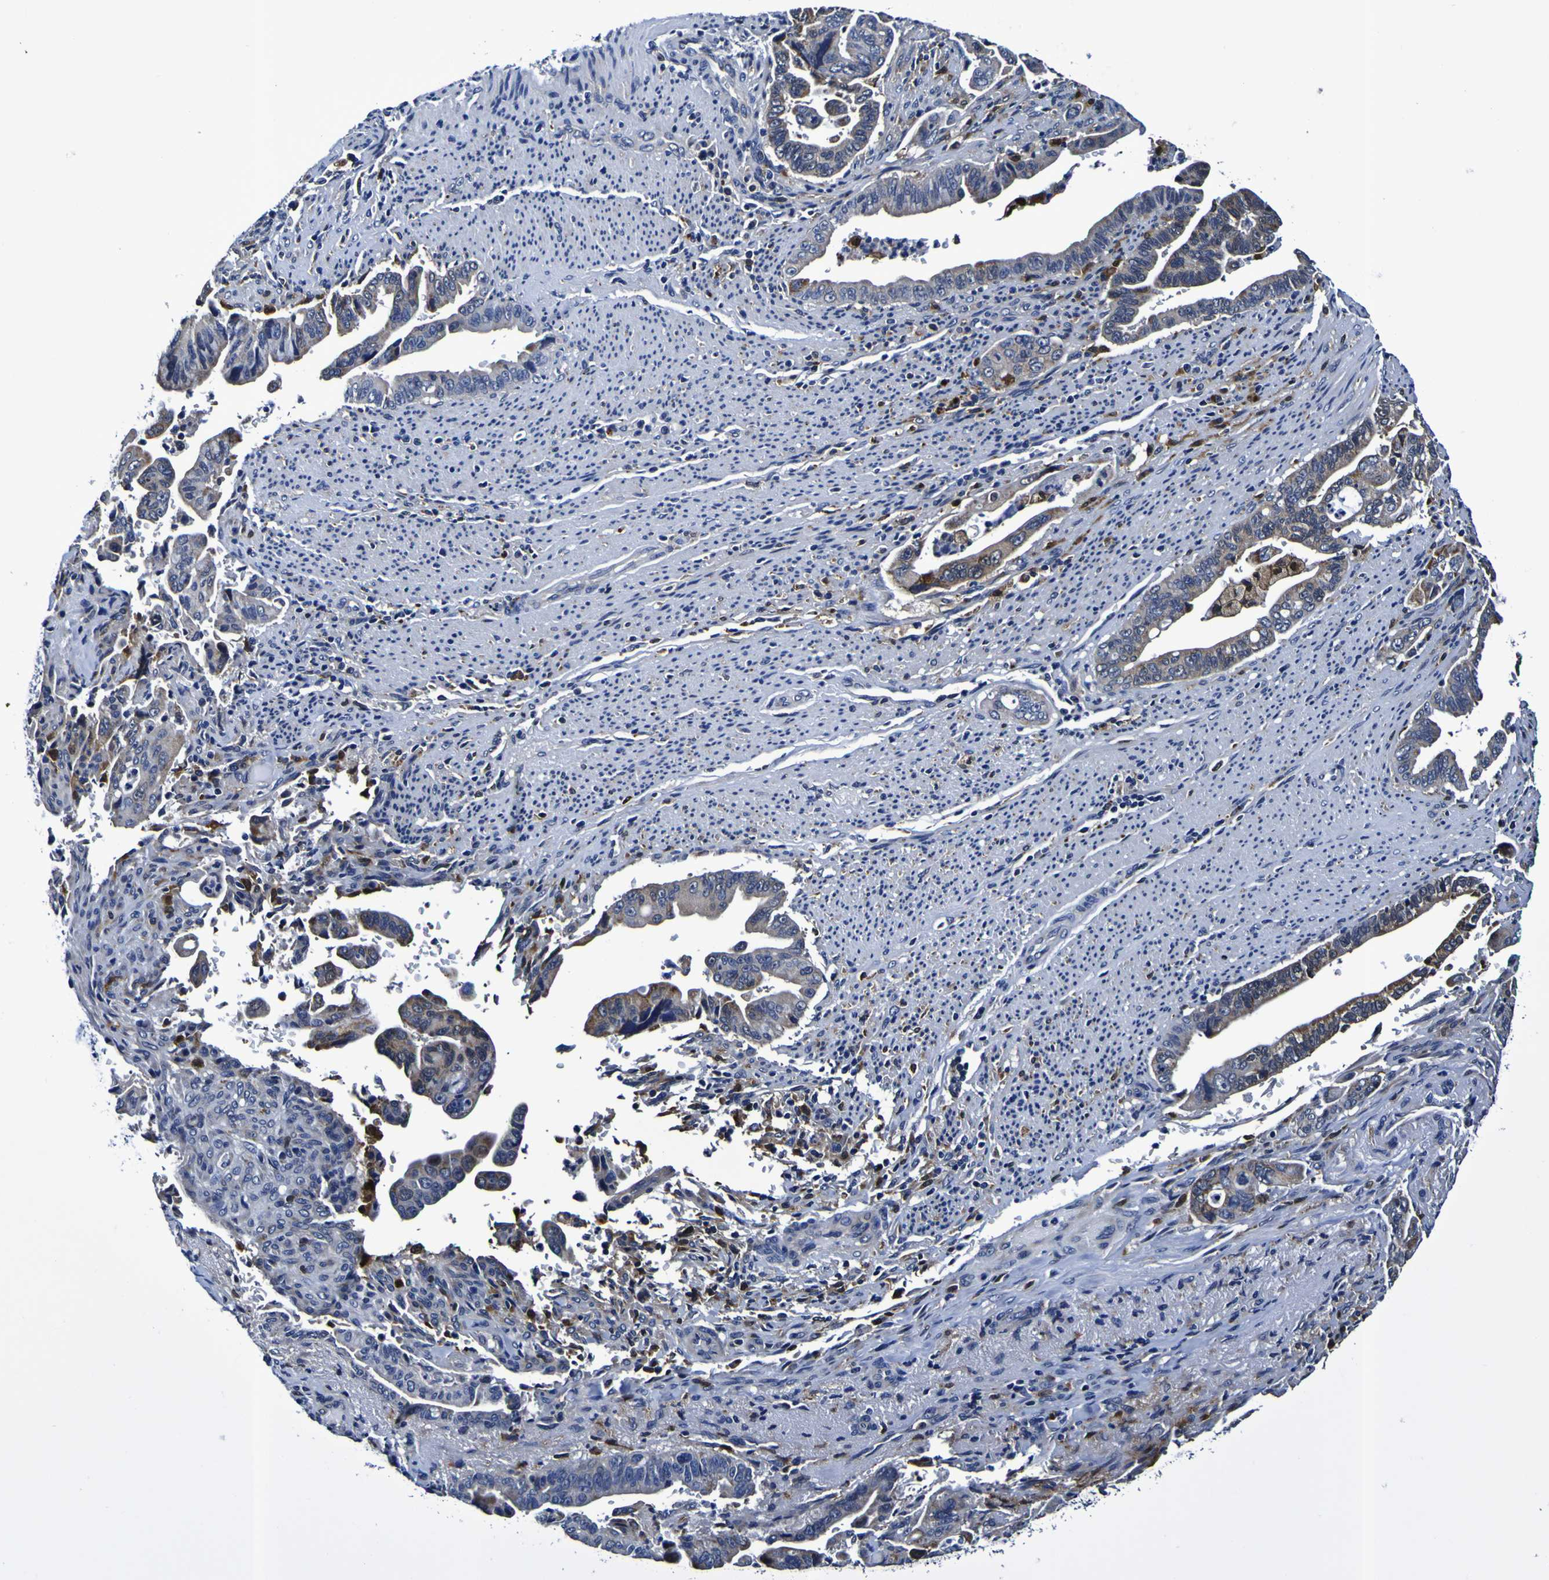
{"staining": {"intensity": "weak", "quantity": "<25%", "location": "cytoplasmic/membranous"}, "tissue": "pancreatic cancer", "cell_type": "Tumor cells", "image_type": "cancer", "snomed": [{"axis": "morphology", "description": "Adenocarcinoma, NOS"}, {"axis": "topography", "description": "Pancreas"}], "caption": "IHC of human pancreatic adenocarcinoma exhibits no staining in tumor cells.", "gene": "GPX1", "patient": {"sex": "male", "age": 70}}